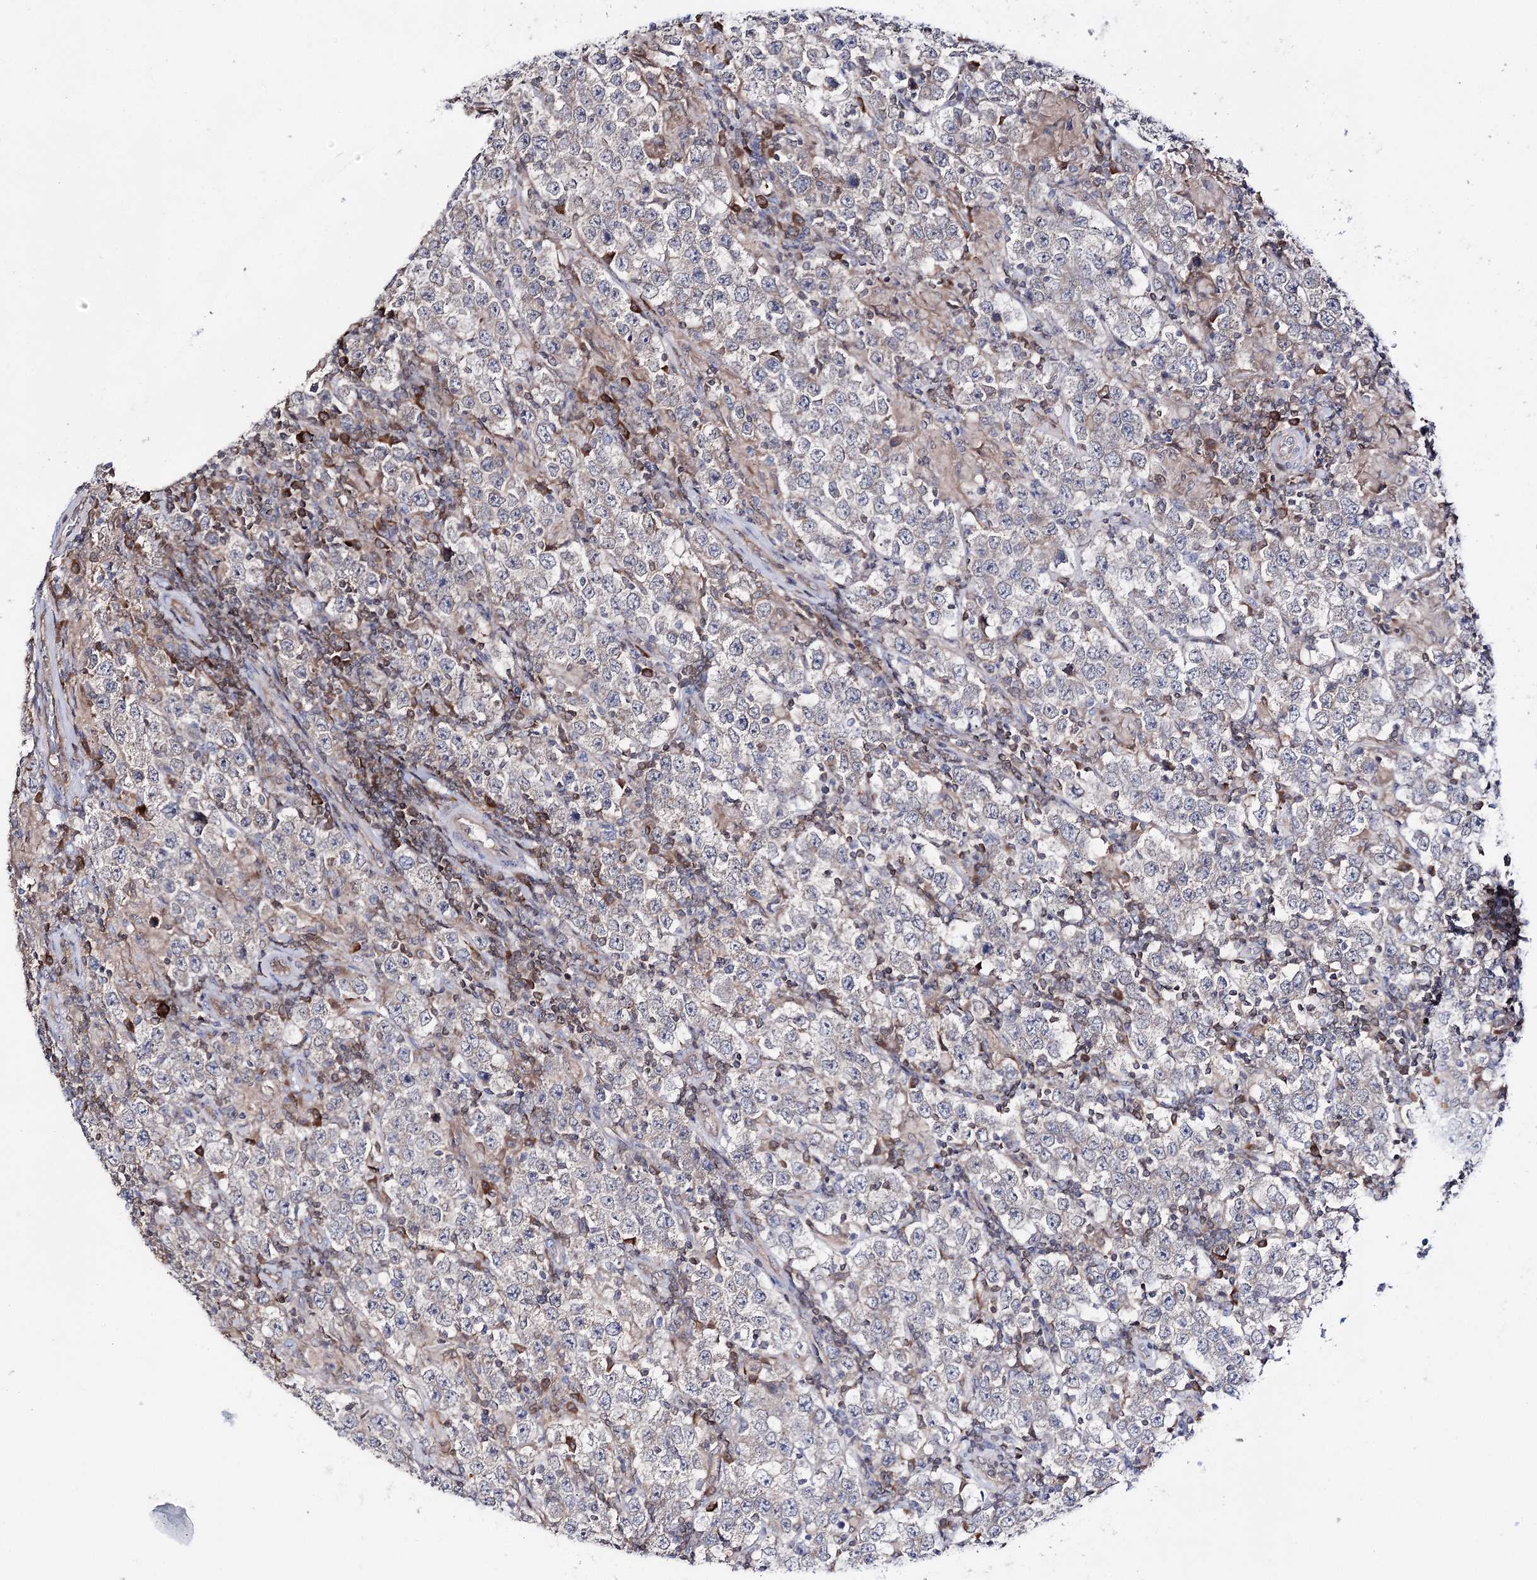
{"staining": {"intensity": "weak", "quantity": "<25%", "location": "cytoplasmic/membranous"}, "tissue": "testis cancer", "cell_type": "Tumor cells", "image_type": "cancer", "snomed": [{"axis": "morphology", "description": "Normal tissue, NOS"}, {"axis": "morphology", "description": "Urothelial carcinoma, High grade"}, {"axis": "morphology", "description": "Seminoma, NOS"}, {"axis": "morphology", "description": "Carcinoma, Embryonal, NOS"}, {"axis": "topography", "description": "Urinary bladder"}, {"axis": "topography", "description": "Testis"}], "caption": "Protein analysis of seminoma (testis) demonstrates no significant expression in tumor cells.", "gene": "PTER", "patient": {"sex": "male", "age": 41}}